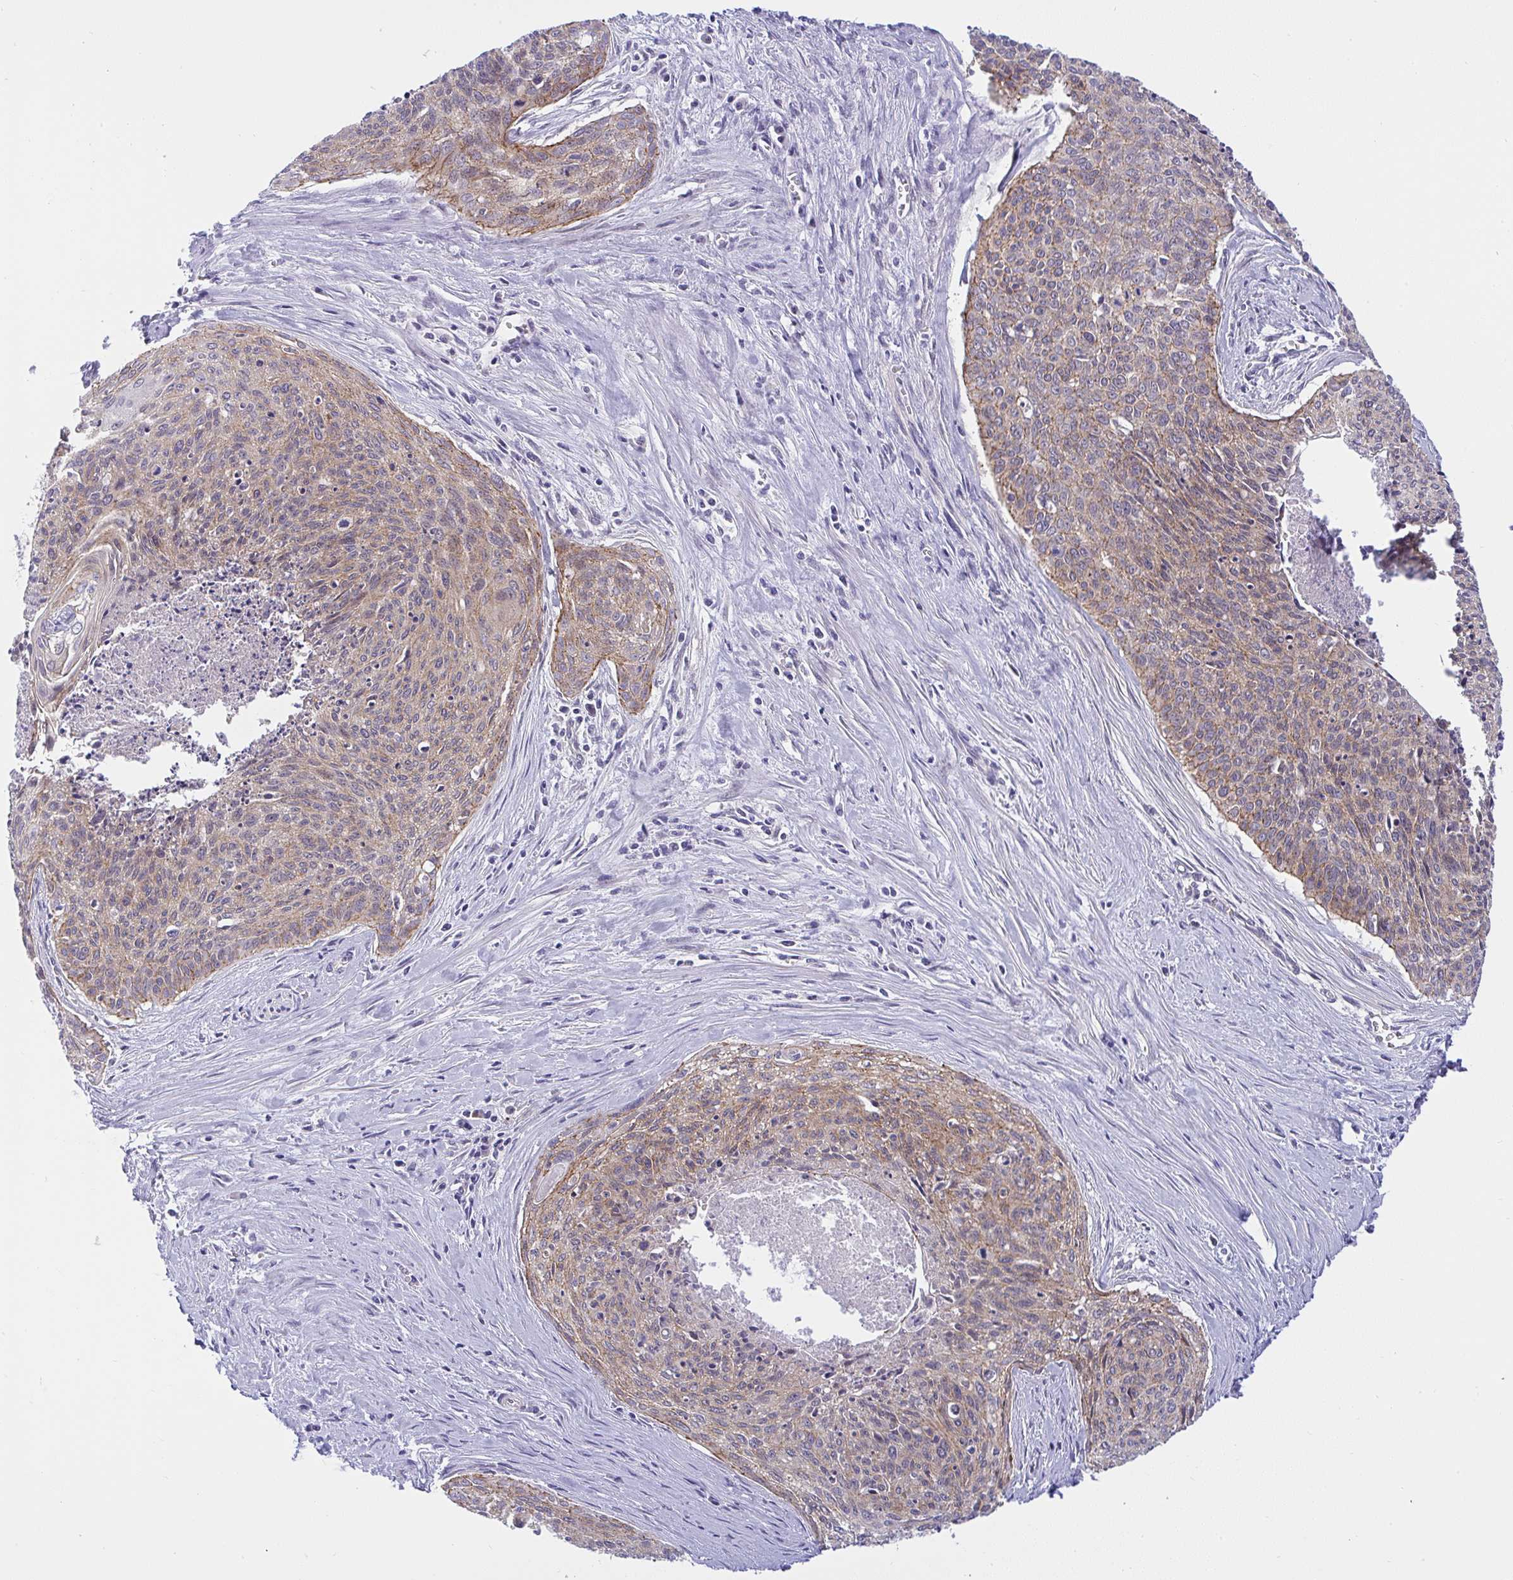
{"staining": {"intensity": "weak", "quantity": ">75%", "location": "cytoplasmic/membranous"}, "tissue": "cervical cancer", "cell_type": "Tumor cells", "image_type": "cancer", "snomed": [{"axis": "morphology", "description": "Squamous cell carcinoma, NOS"}, {"axis": "topography", "description": "Cervix"}], "caption": "IHC photomicrograph of neoplastic tissue: human squamous cell carcinoma (cervical) stained using immunohistochemistry demonstrates low levels of weak protein expression localized specifically in the cytoplasmic/membranous of tumor cells, appearing as a cytoplasmic/membranous brown color.", "gene": "HOXD12", "patient": {"sex": "female", "age": 55}}